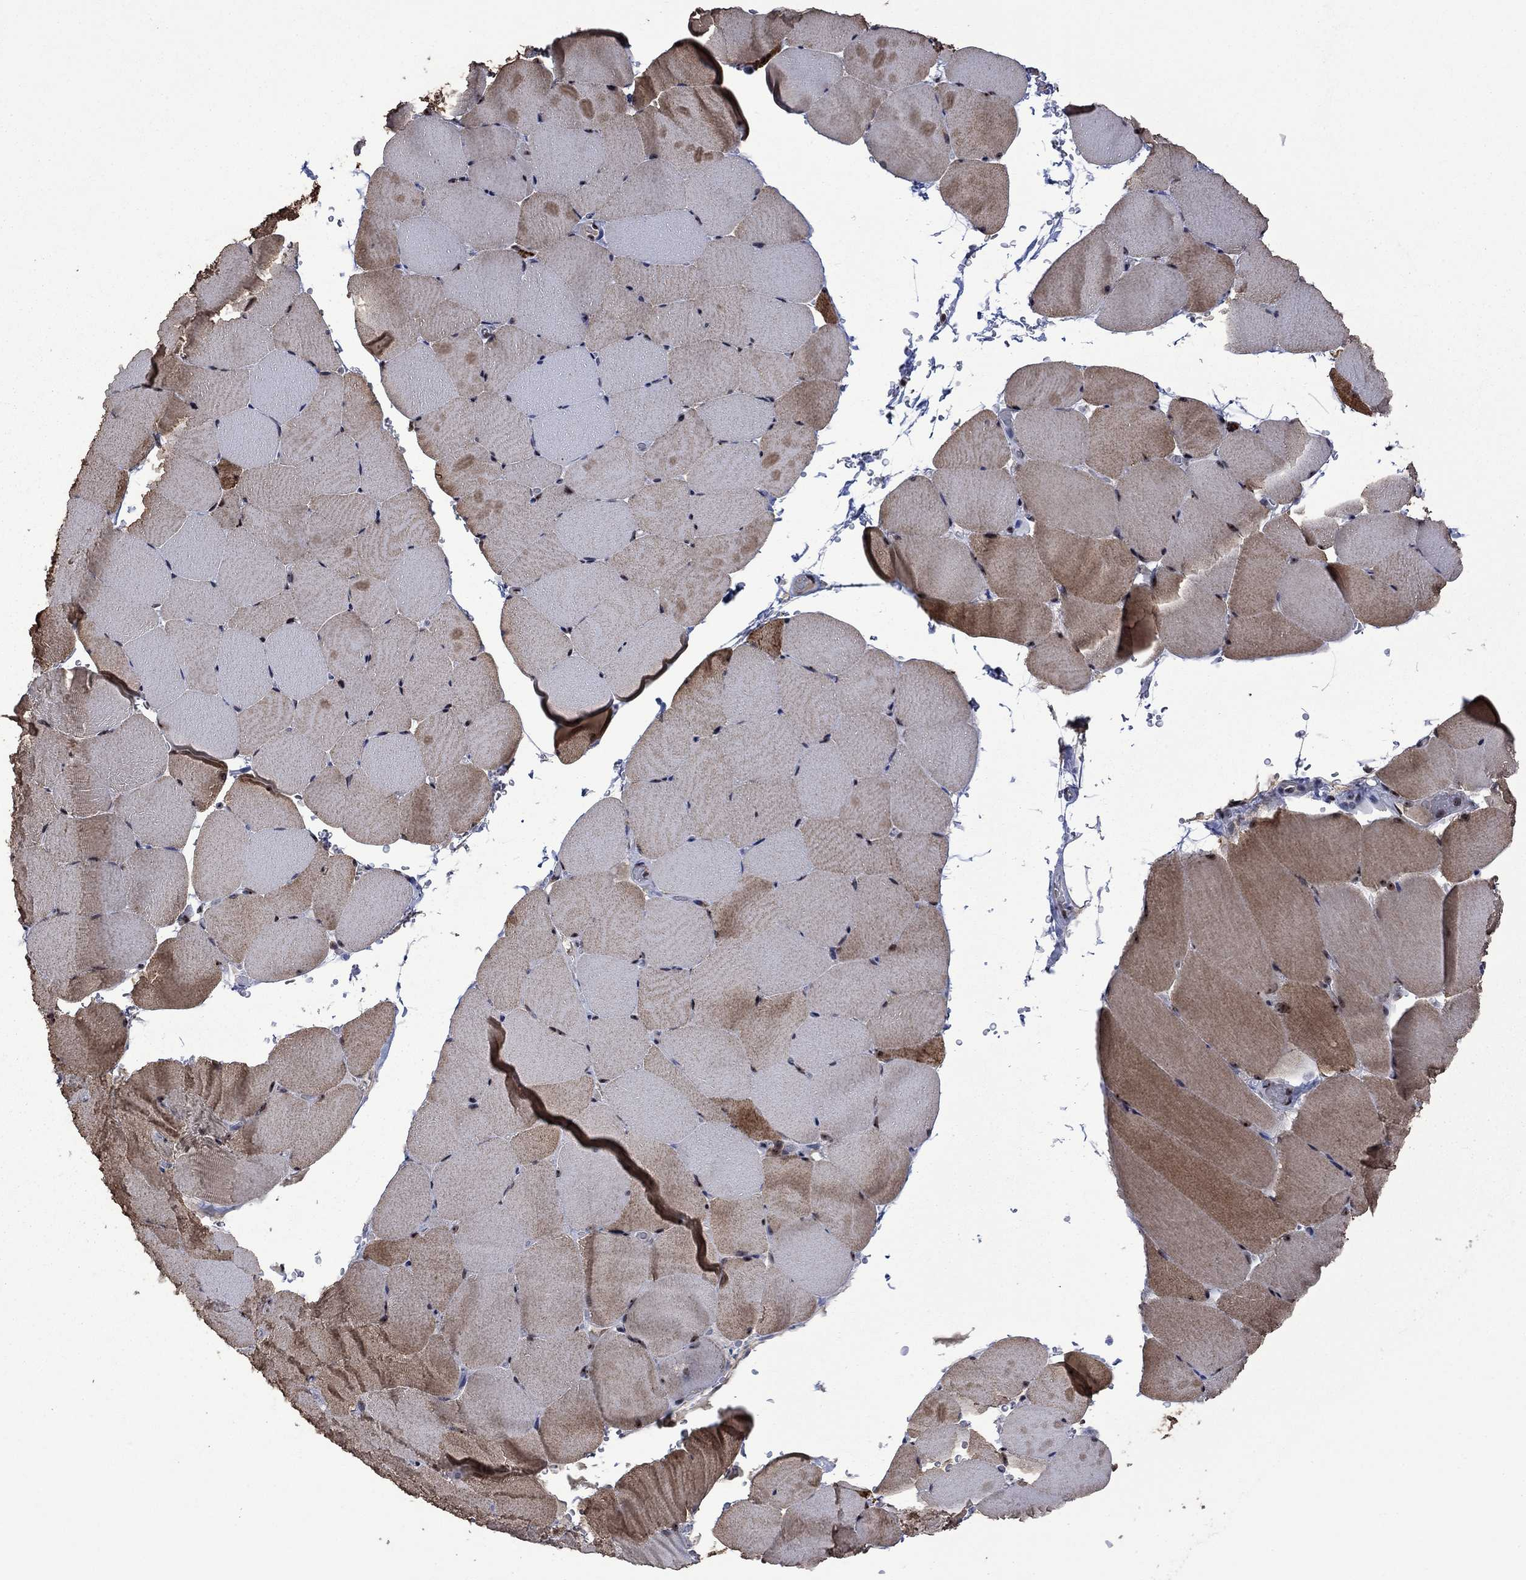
{"staining": {"intensity": "moderate", "quantity": ">75%", "location": "cytoplasmic/membranous"}, "tissue": "skeletal muscle", "cell_type": "Myocytes", "image_type": "normal", "snomed": [{"axis": "morphology", "description": "Normal tissue, NOS"}, {"axis": "topography", "description": "Skeletal muscle"}], "caption": "About >75% of myocytes in benign human skeletal muscle show moderate cytoplasmic/membranous protein expression as visualized by brown immunohistochemical staining.", "gene": "FBLL1", "patient": {"sex": "female", "age": 37}}